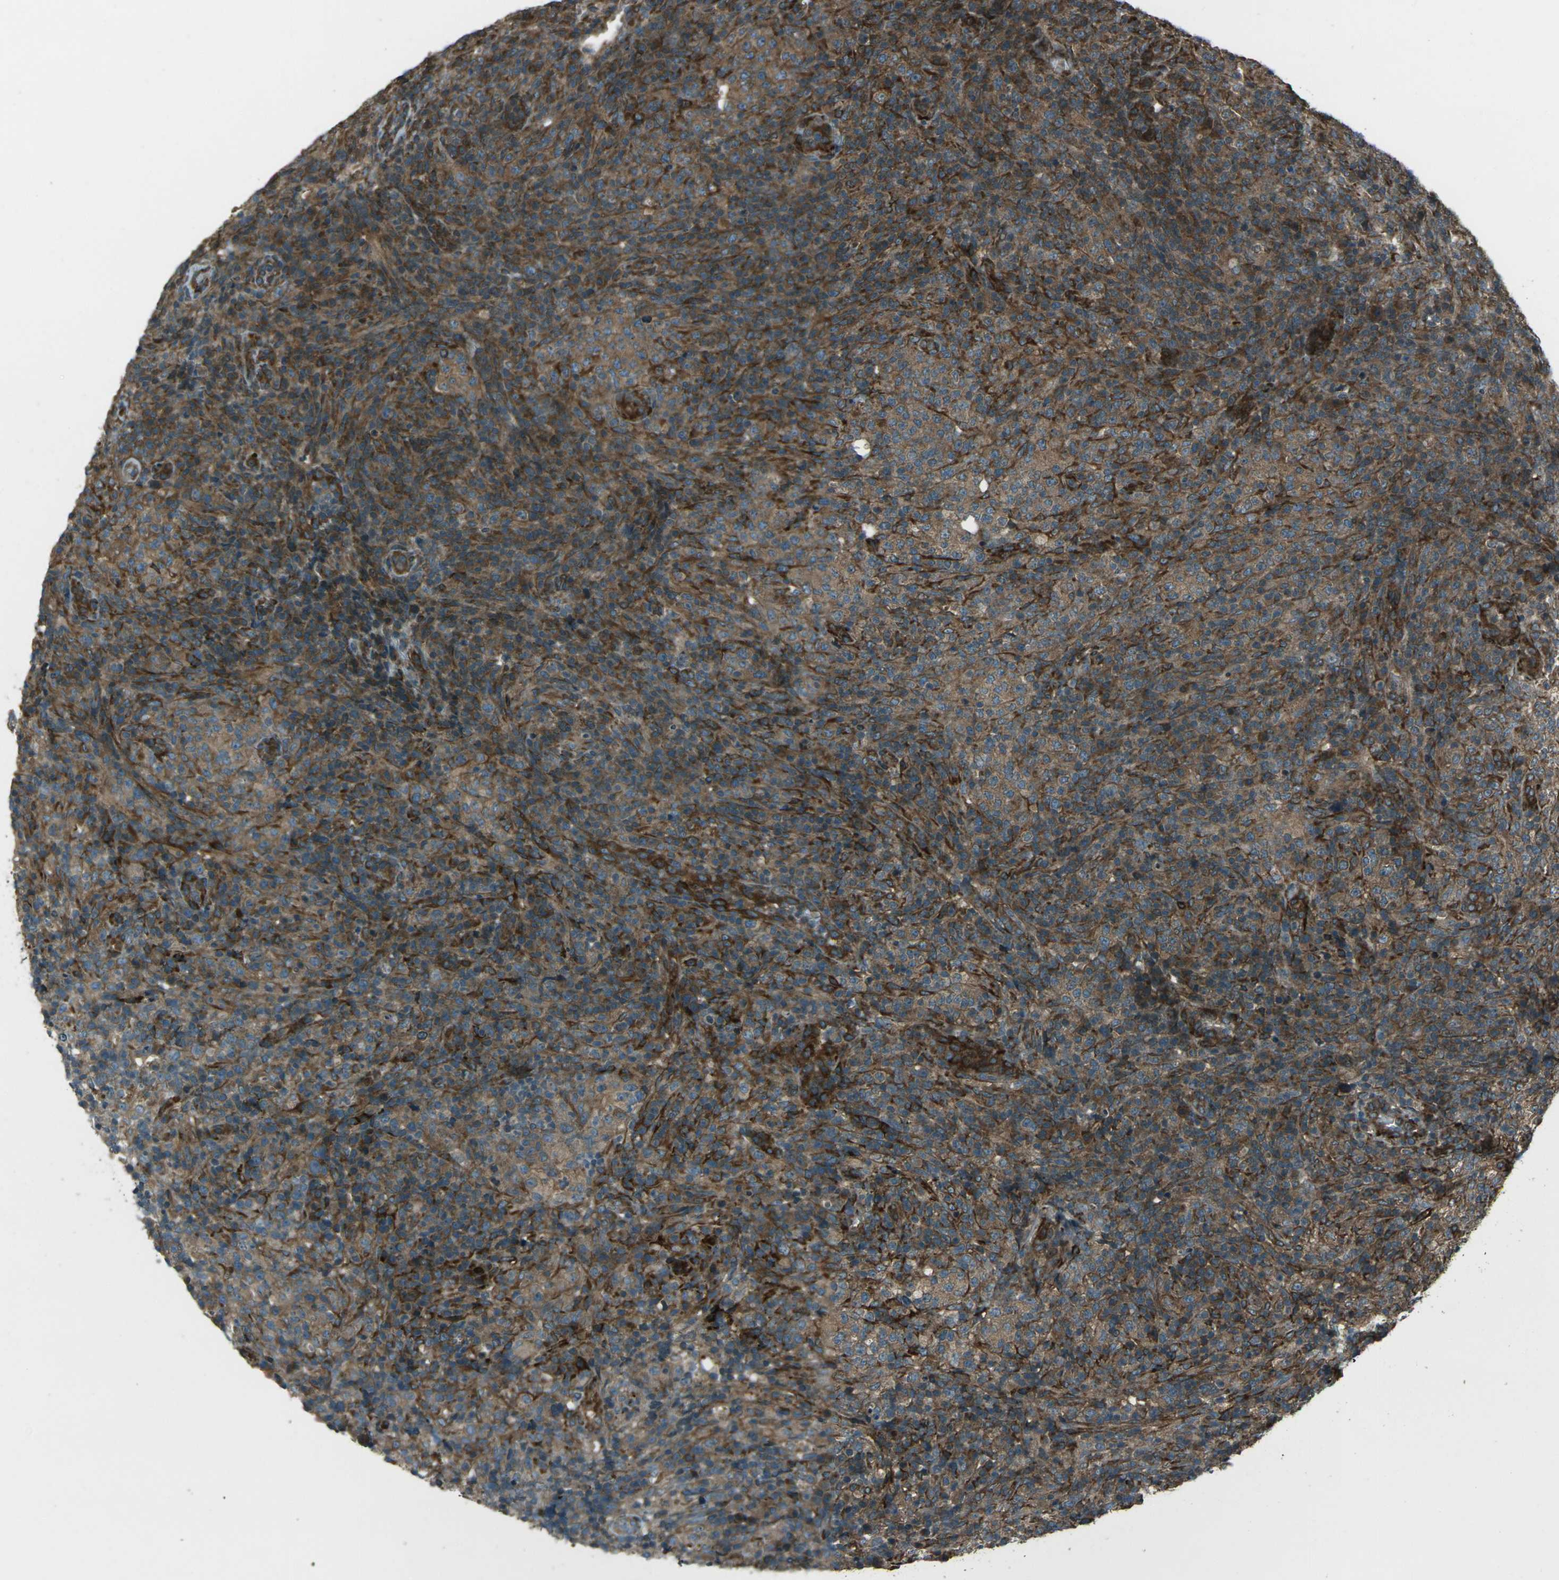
{"staining": {"intensity": "moderate", "quantity": ">75%", "location": "cytoplasmic/membranous"}, "tissue": "lymphoma", "cell_type": "Tumor cells", "image_type": "cancer", "snomed": [{"axis": "morphology", "description": "Malignant lymphoma, non-Hodgkin's type, High grade"}, {"axis": "topography", "description": "Lymph node"}], "caption": "Tumor cells reveal medium levels of moderate cytoplasmic/membranous positivity in approximately >75% of cells in human high-grade malignant lymphoma, non-Hodgkin's type.", "gene": "LSMEM1", "patient": {"sex": "female", "age": 76}}